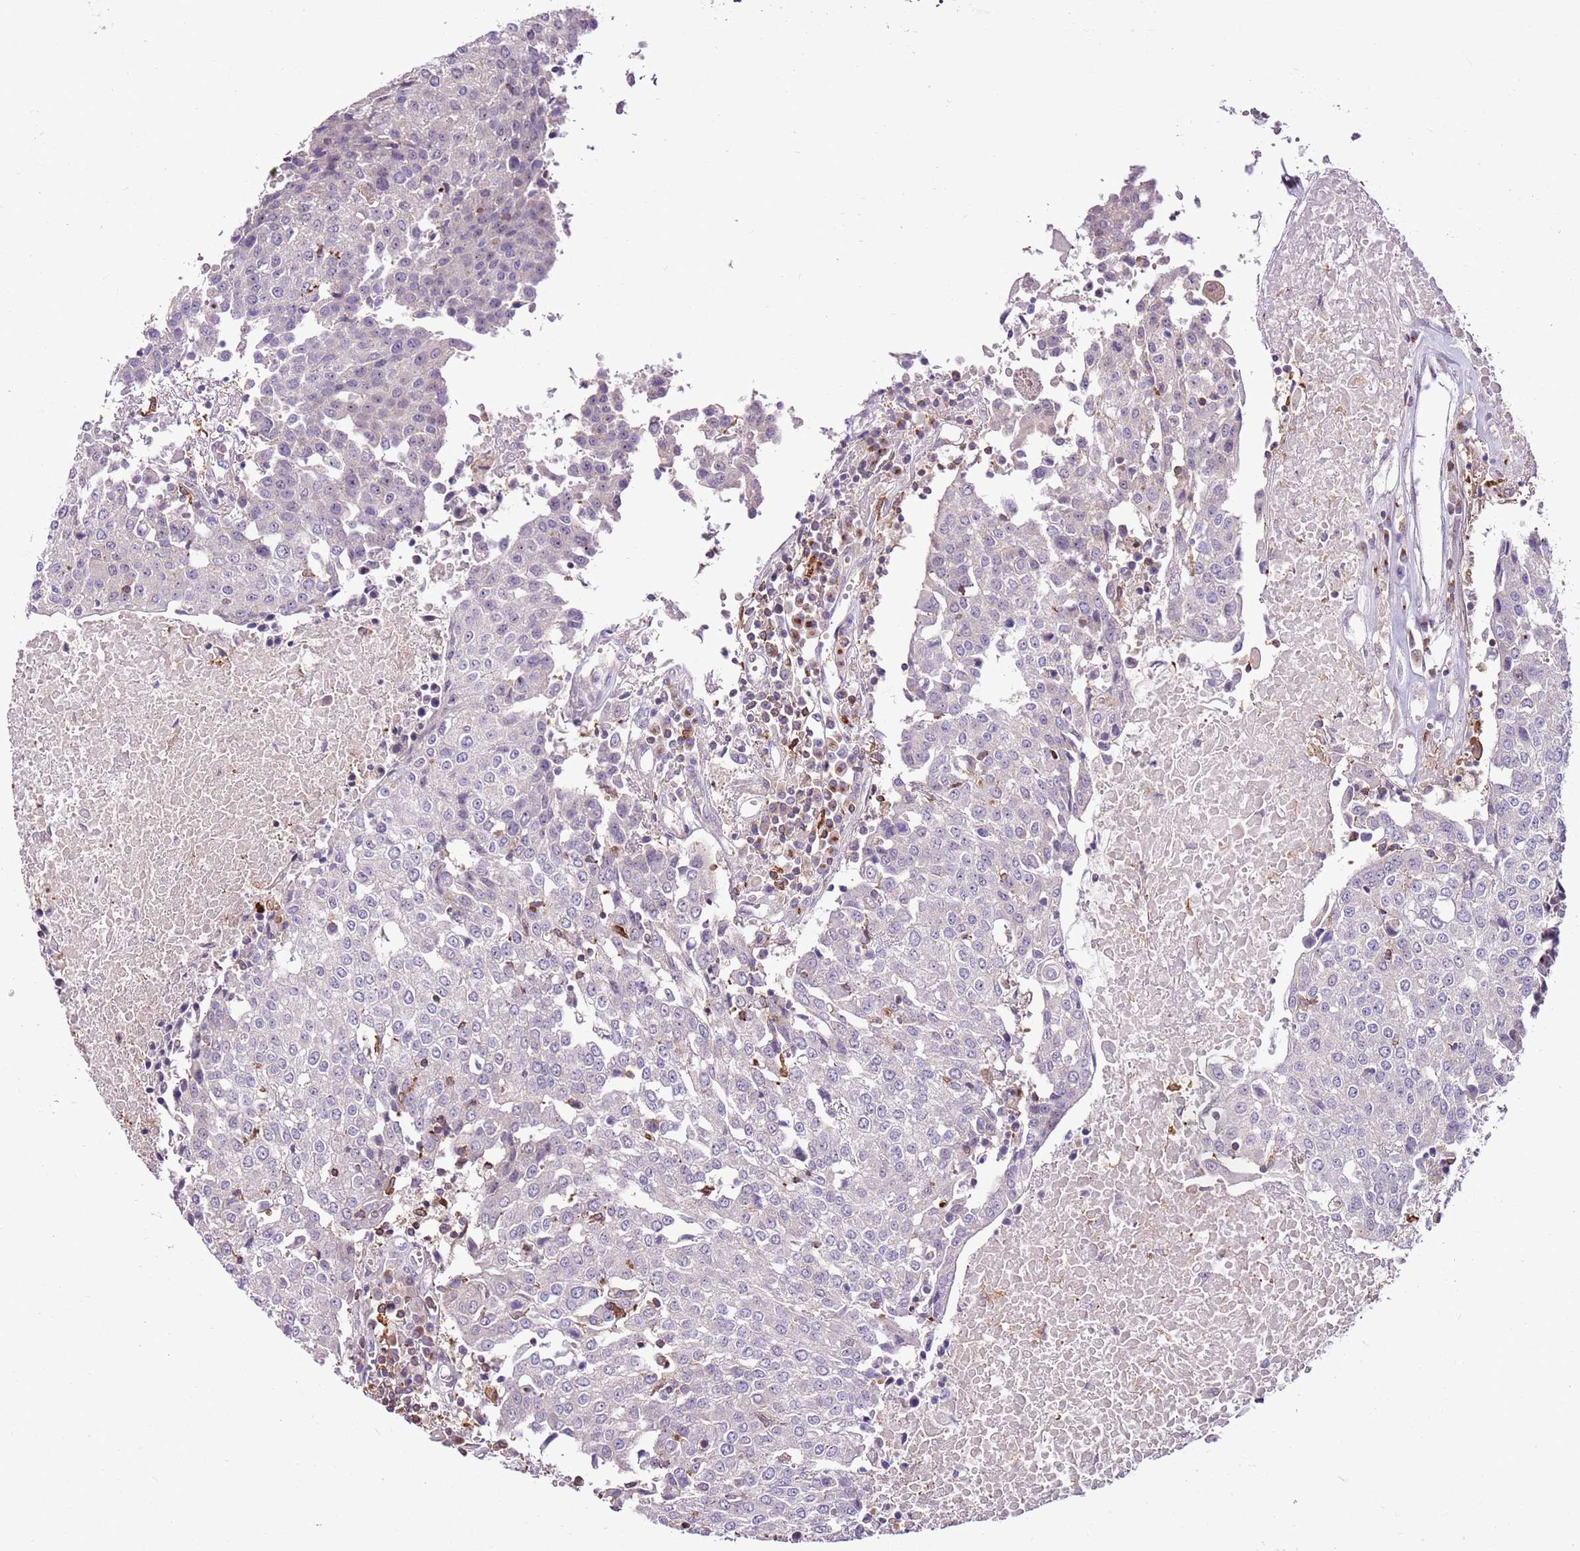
{"staining": {"intensity": "negative", "quantity": "none", "location": "none"}, "tissue": "urothelial cancer", "cell_type": "Tumor cells", "image_type": "cancer", "snomed": [{"axis": "morphology", "description": "Urothelial carcinoma, High grade"}, {"axis": "topography", "description": "Urinary bladder"}], "caption": "Immunohistochemistry of high-grade urothelial carcinoma demonstrates no positivity in tumor cells.", "gene": "ZSWIM1", "patient": {"sex": "female", "age": 85}}